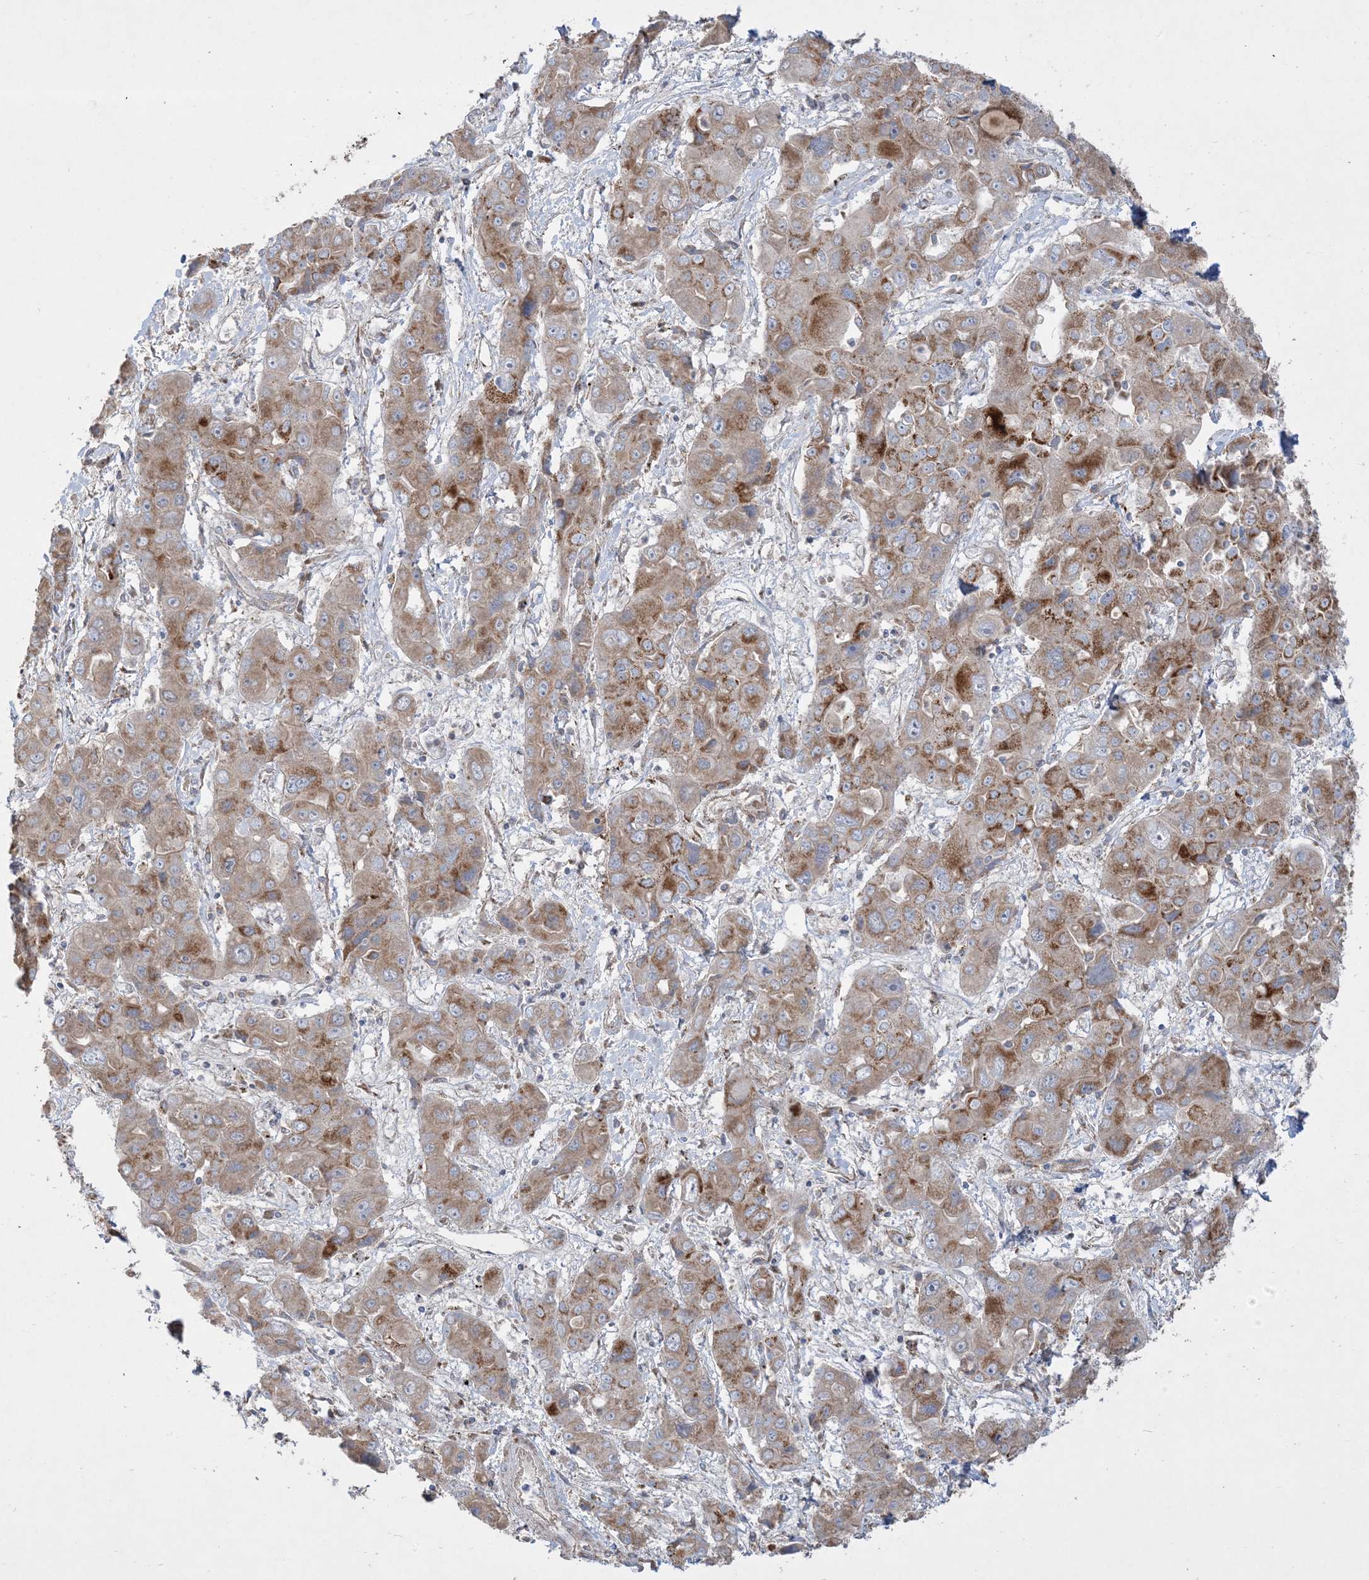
{"staining": {"intensity": "moderate", "quantity": ">75%", "location": "cytoplasmic/membranous"}, "tissue": "liver cancer", "cell_type": "Tumor cells", "image_type": "cancer", "snomed": [{"axis": "morphology", "description": "Cholangiocarcinoma"}, {"axis": "topography", "description": "Liver"}], "caption": "Cholangiocarcinoma (liver) stained with IHC demonstrates moderate cytoplasmic/membranous expression in about >75% of tumor cells.", "gene": "NDUFAF3", "patient": {"sex": "male", "age": 67}}